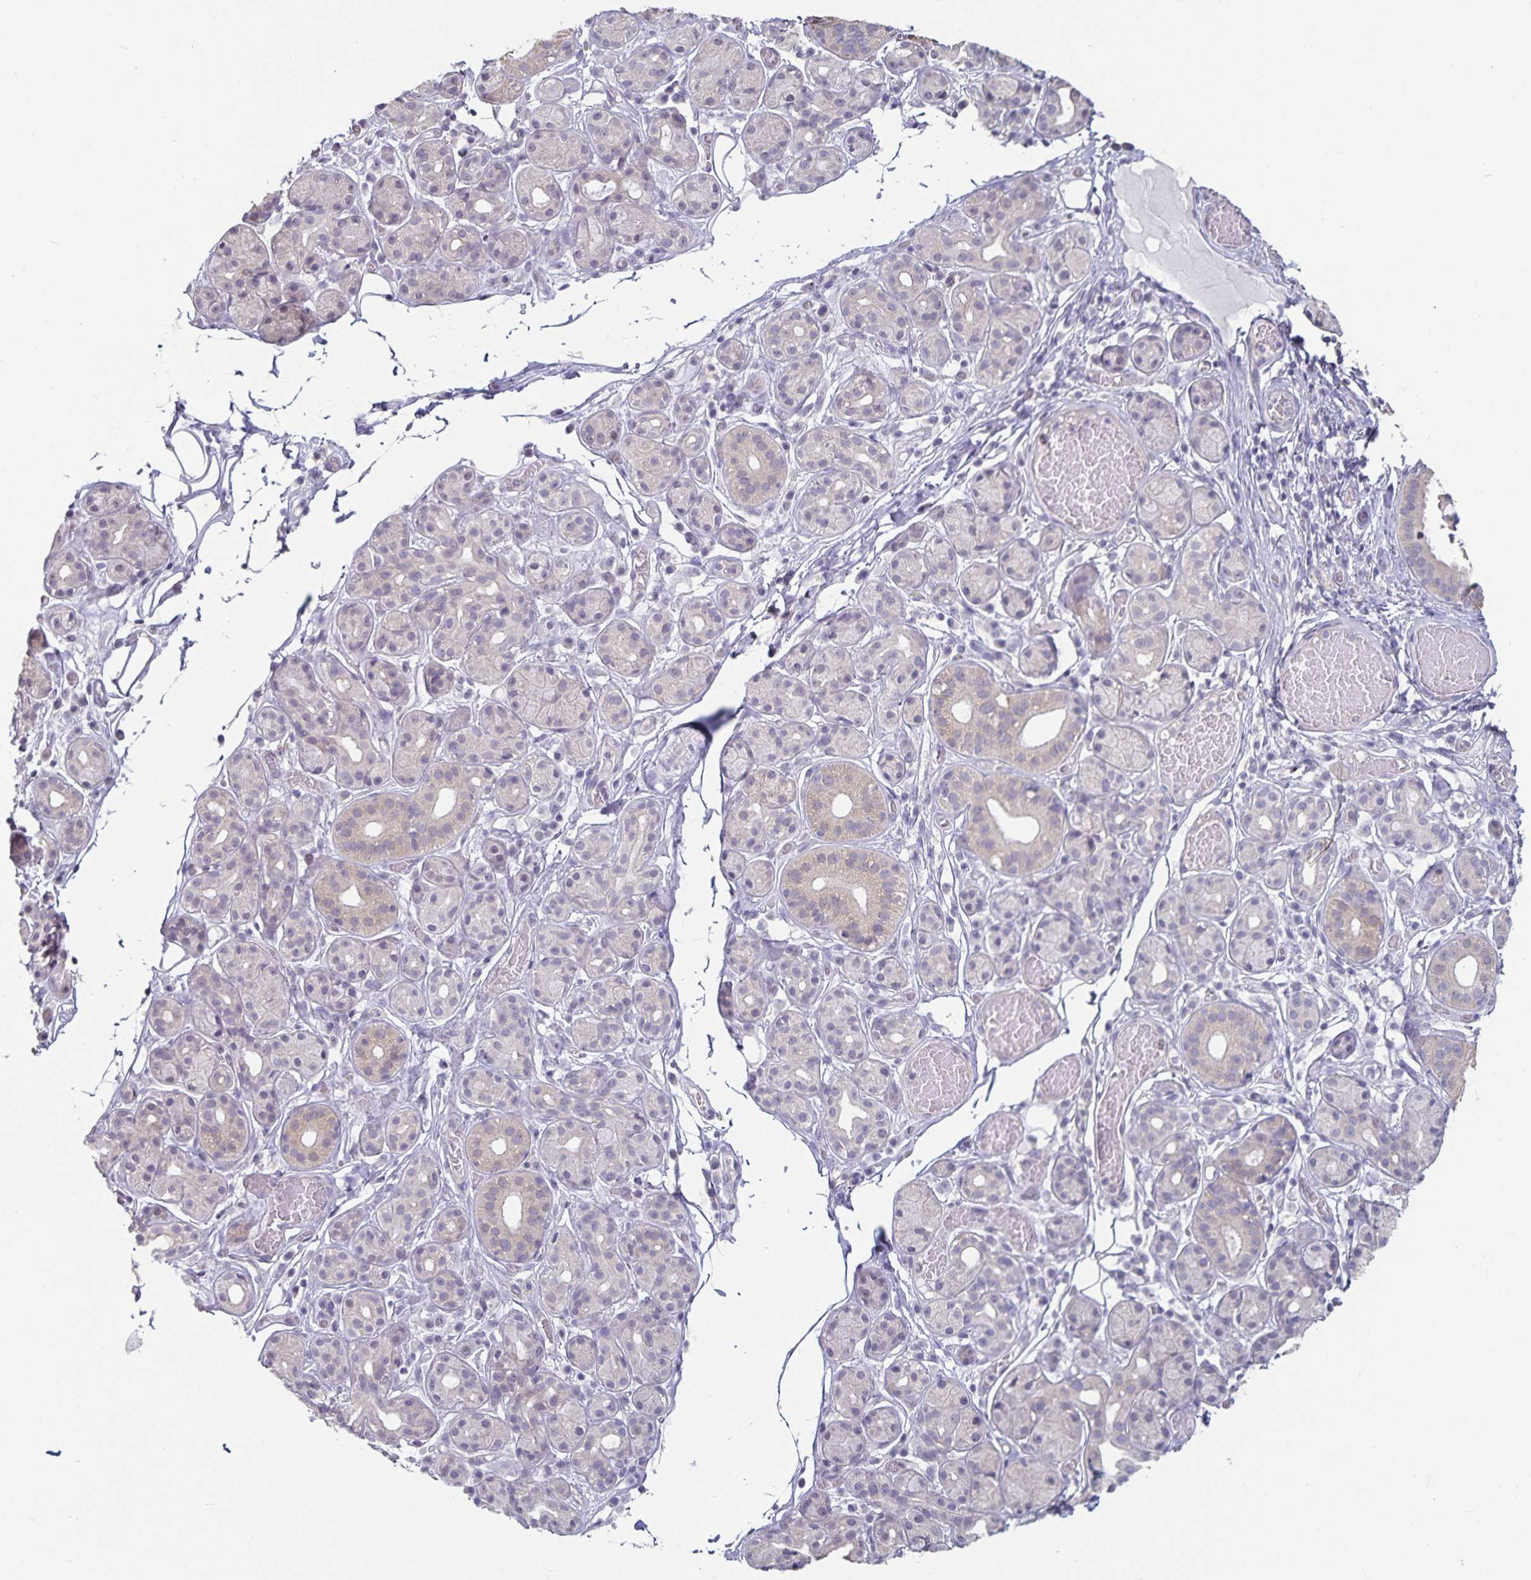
{"staining": {"intensity": "weak", "quantity": "<25%", "location": "cytoplasmic/membranous"}, "tissue": "salivary gland", "cell_type": "Glandular cells", "image_type": "normal", "snomed": [{"axis": "morphology", "description": "Normal tissue, NOS"}, {"axis": "topography", "description": "Salivary gland"}, {"axis": "topography", "description": "Peripheral nerve tissue"}], "caption": "Unremarkable salivary gland was stained to show a protein in brown. There is no significant staining in glandular cells.", "gene": "DNAH9", "patient": {"sex": "male", "age": 71}}